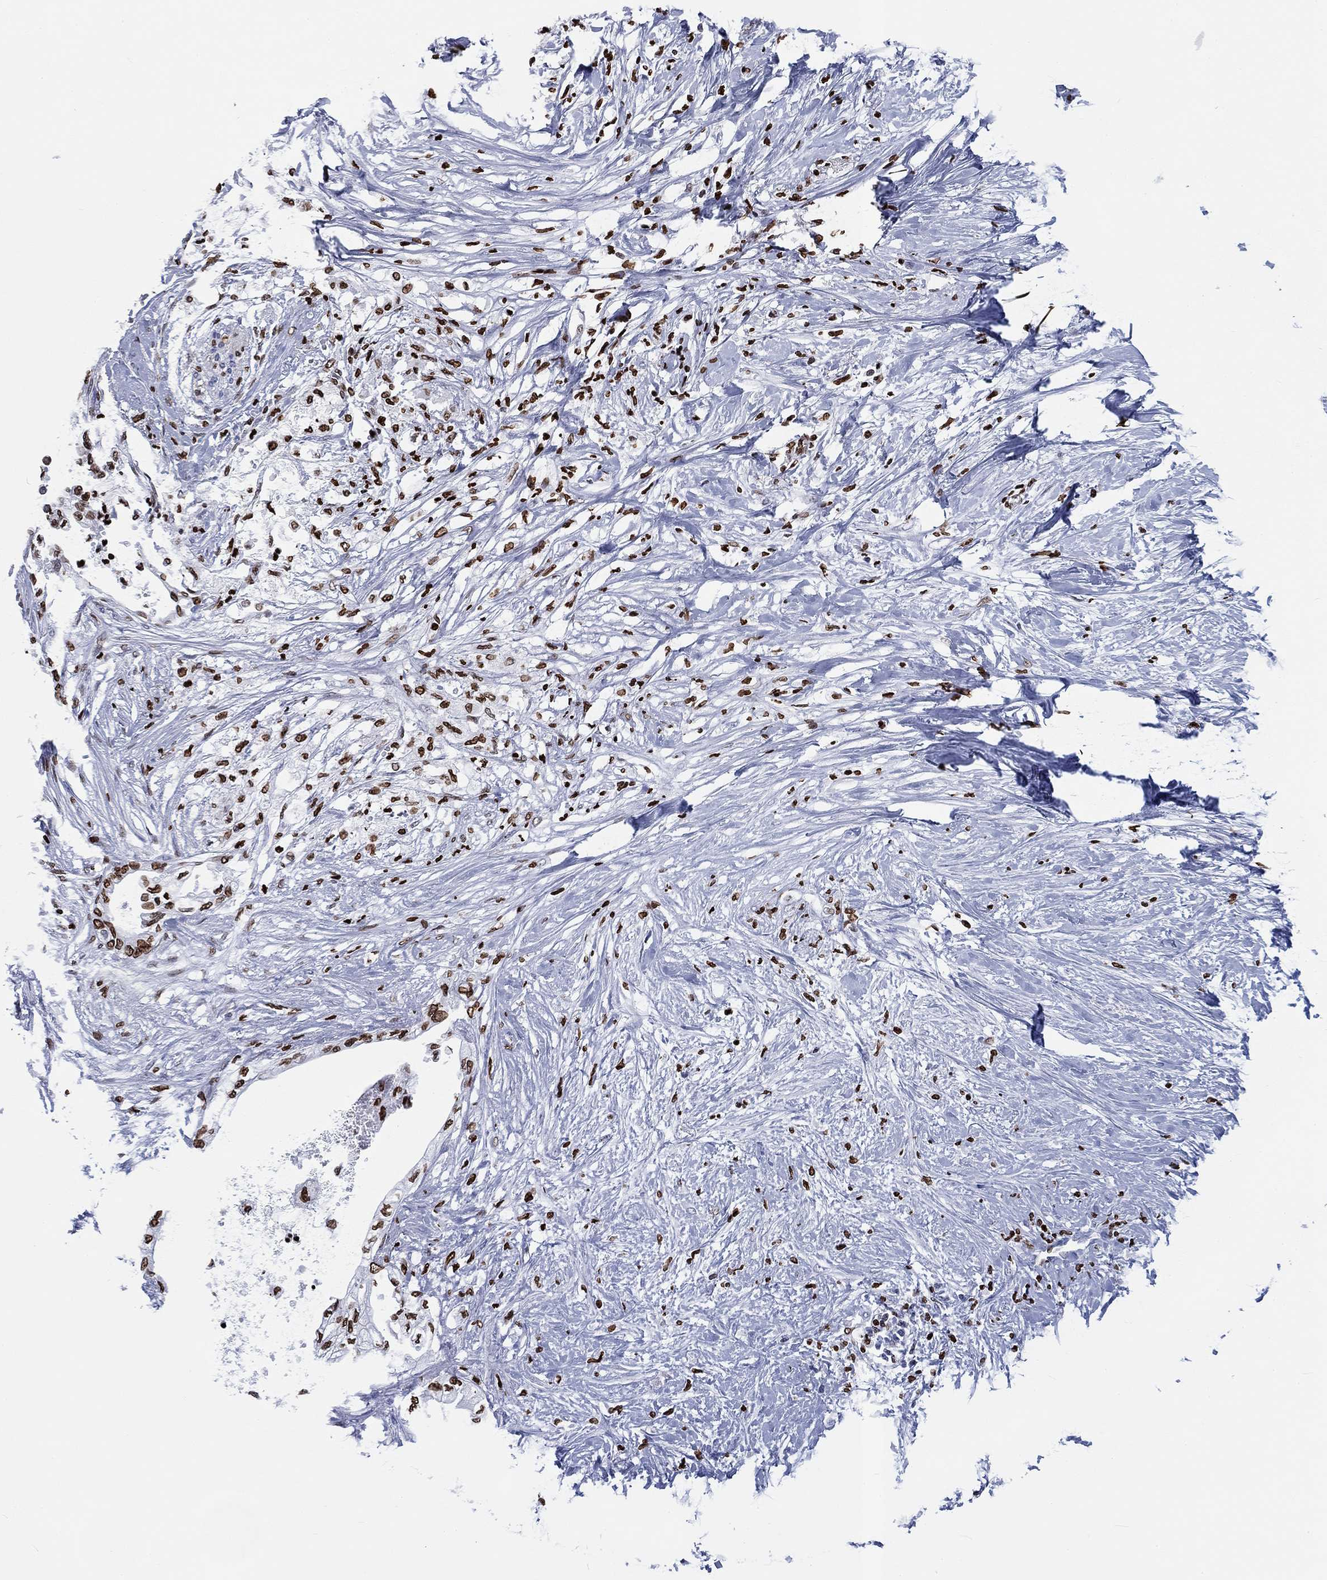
{"staining": {"intensity": "strong", "quantity": ">75%", "location": "nuclear"}, "tissue": "pancreatic cancer", "cell_type": "Tumor cells", "image_type": "cancer", "snomed": [{"axis": "morphology", "description": "Normal tissue, NOS"}, {"axis": "morphology", "description": "Adenocarcinoma, NOS"}, {"axis": "topography", "description": "Pancreas"}, {"axis": "topography", "description": "Duodenum"}], "caption": "Pancreatic cancer tissue shows strong nuclear expression in approximately >75% of tumor cells The protein of interest is shown in brown color, while the nuclei are stained blue.", "gene": "H1-5", "patient": {"sex": "female", "age": 60}}